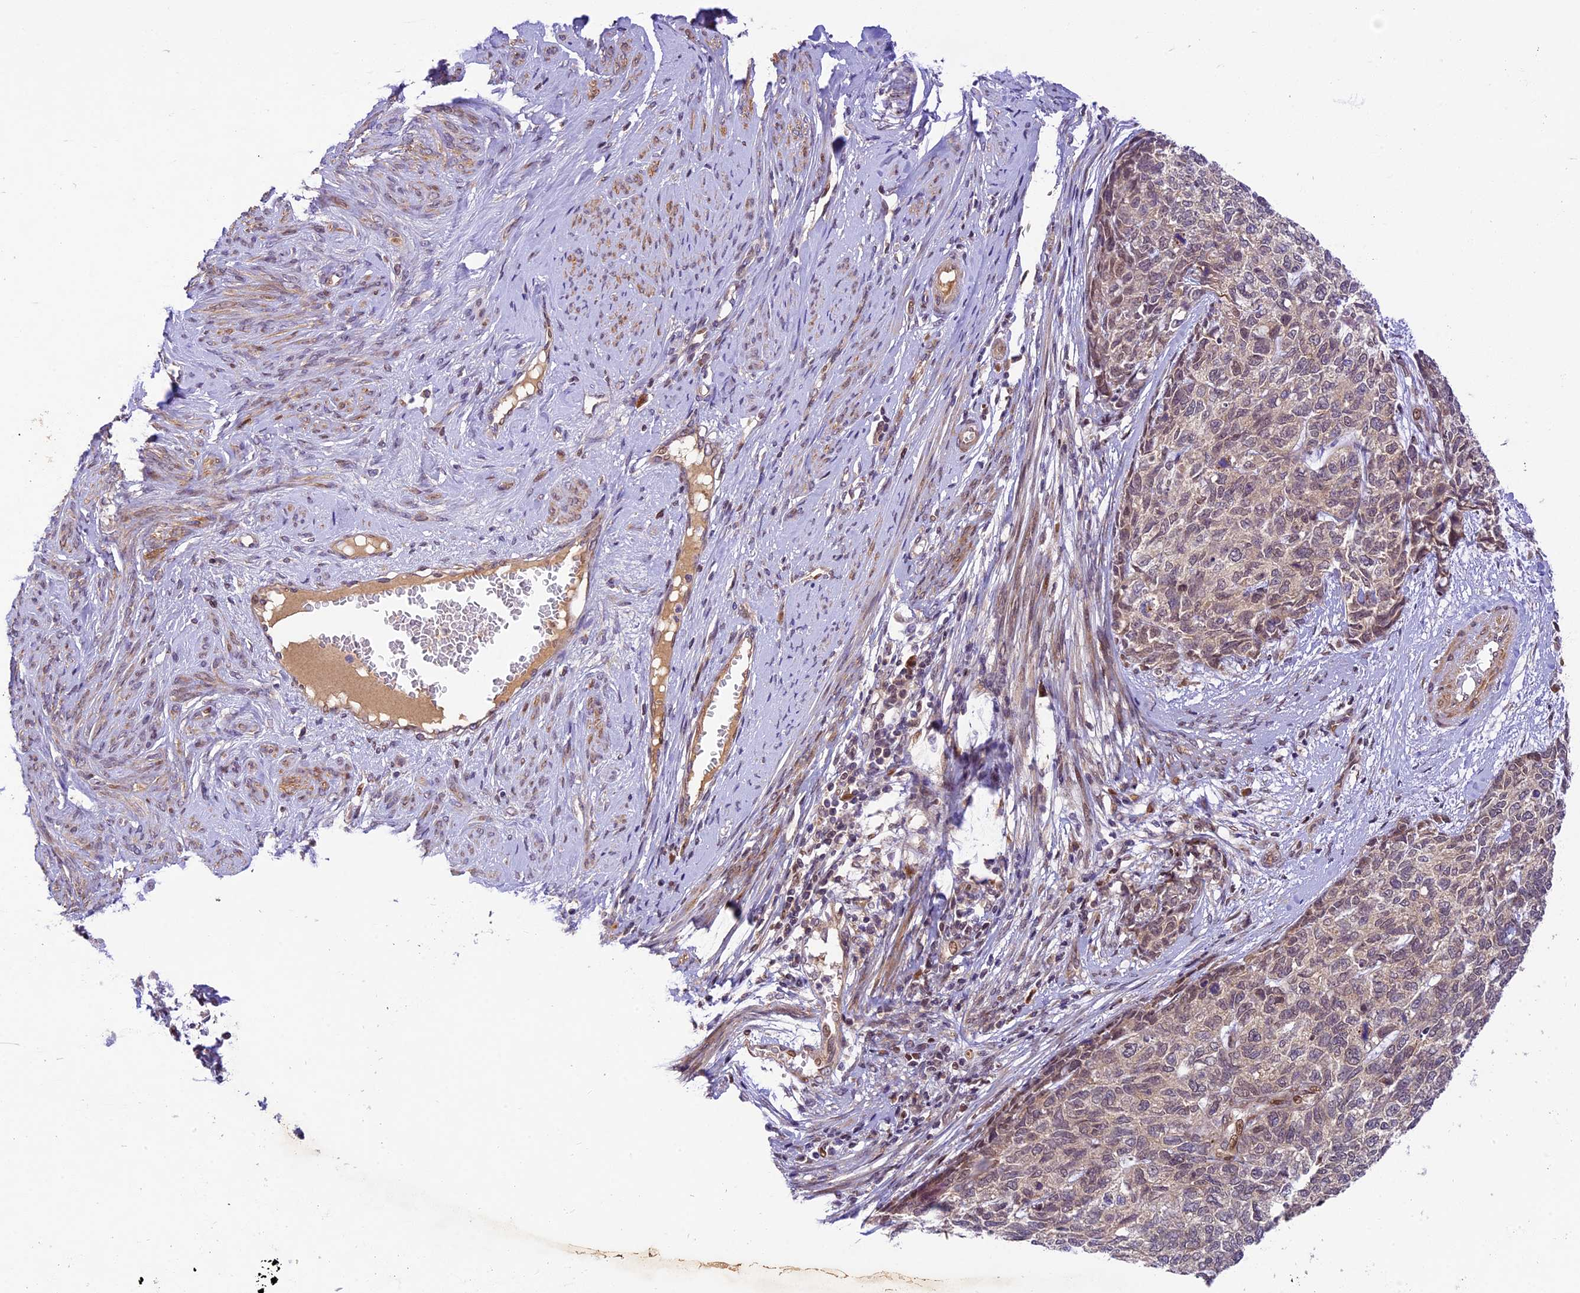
{"staining": {"intensity": "weak", "quantity": ">75%", "location": "nuclear"}, "tissue": "cervical cancer", "cell_type": "Tumor cells", "image_type": "cancer", "snomed": [{"axis": "morphology", "description": "Squamous cell carcinoma, NOS"}, {"axis": "topography", "description": "Cervix"}], "caption": "Protein analysis of cervical cancer (squamous cell carcinoma) tissue reveals weak nuclear expression in approximately >75% of tumor cells. Using DAB (brown) and hematoxylin (blue) stains, captured at high magnification using brightfield microscopy.", "gene": "NEK8", "patient": {"sex": "female", "age": 63}}